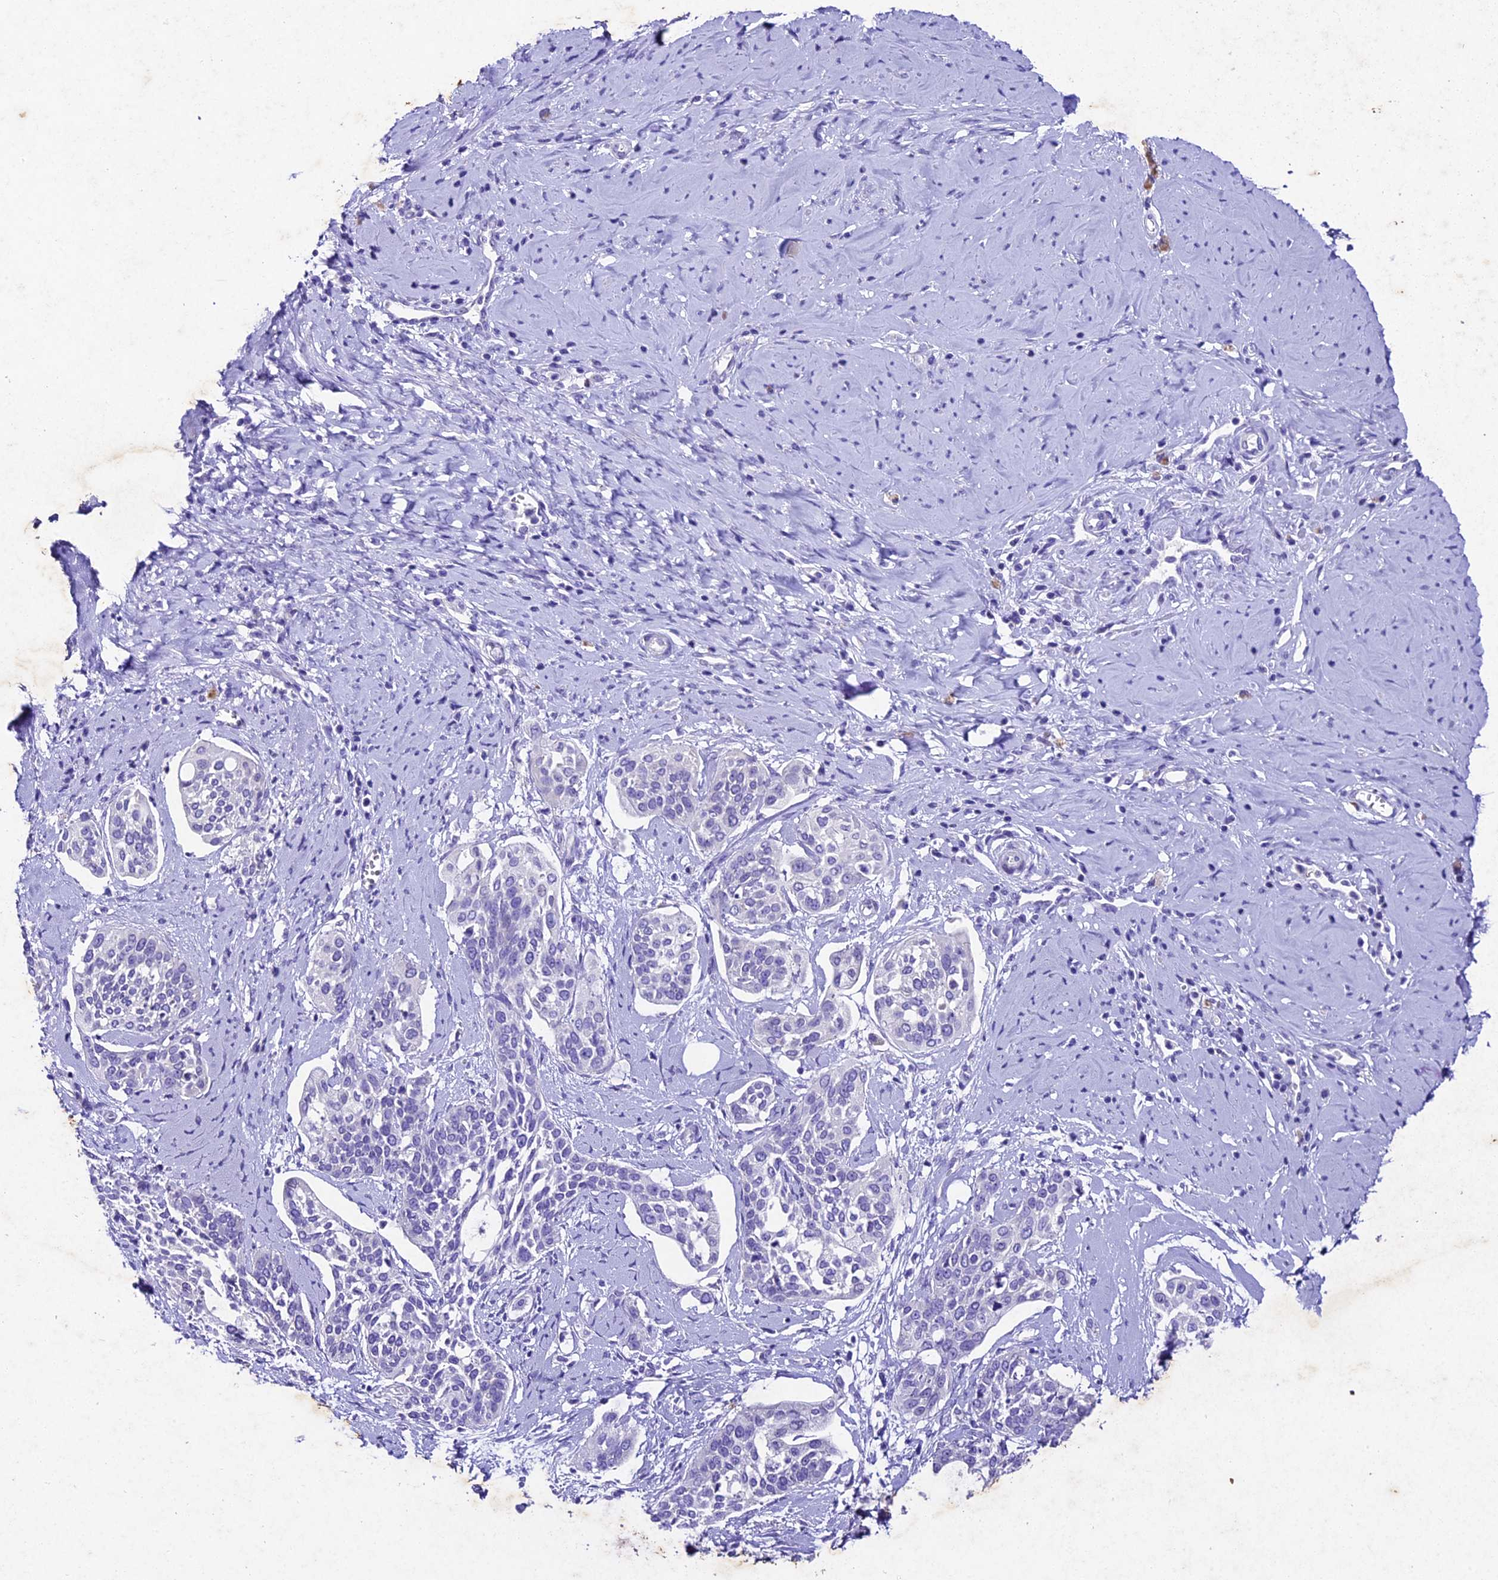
{"staining": {"intensity": "negative", "quantity": "none", "location": "none"}, "tissue": "cervical cancer", "cell_type": "Tumor cells", "image_type": "cancer", "snomed": [{"axis": "morphology", "description": "Squamous cell carcinoma, NOS"}, {"axis": "topography", "description": "Cervix"}], "caption": "Cervical squamous cell carcinoma was stained to show a protein in brown. There is no significant staining in tumor cells.", "gene": "IFT140", "patient": {"sex": "female", "age": 44}}